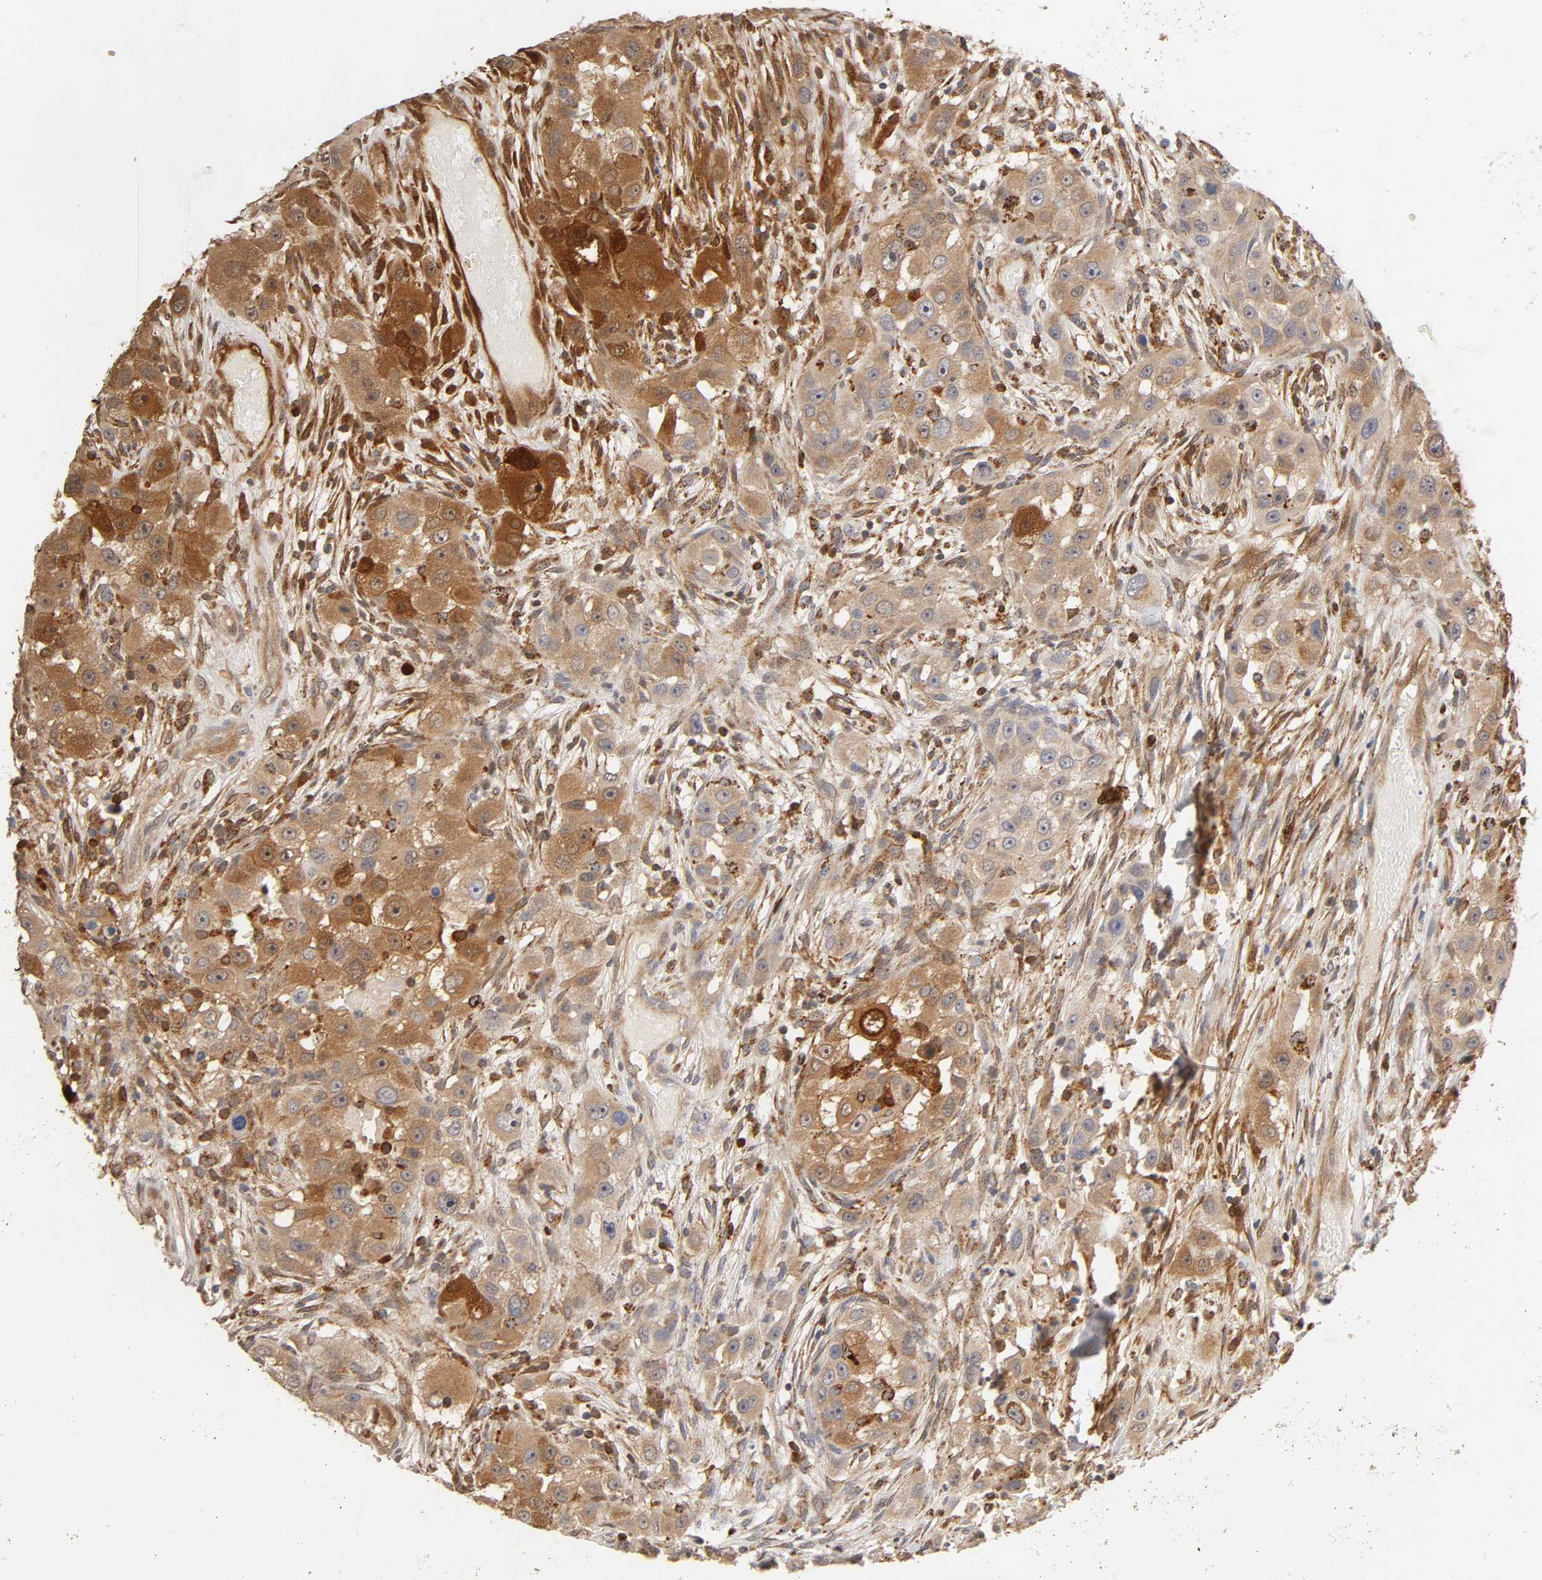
{"staining": {"intensity": "strong", "quantity": ">75%", "location": "cytoplasmic/membranous,nuclear"}, "tissue": "head and neck cancer", "cell_type": "Tumor cells", "image_type": "cancer", "snomed": [{"axis": "morphology", "description": "Carcinoma, NOS"}, {"axis": "topography", "description": "Head-Neck"}], "caption": "Immunohistochemistry (IHC) staining of head and neck carcinoma, which reveals high levels of strong cytoplasmic/membranous and nuclear staining in approximately >75% of tumor cells indicating strong cytoplasmic/membranous and nuclear protein expression. The staining was performed using DAB (3,3'-diaminobenzidine) (brown) for protein detection and nuclei were counterstained in hematoxylin (blue).", "gene": "ISG15", "patient": {"sex": "male", "age": 87}}